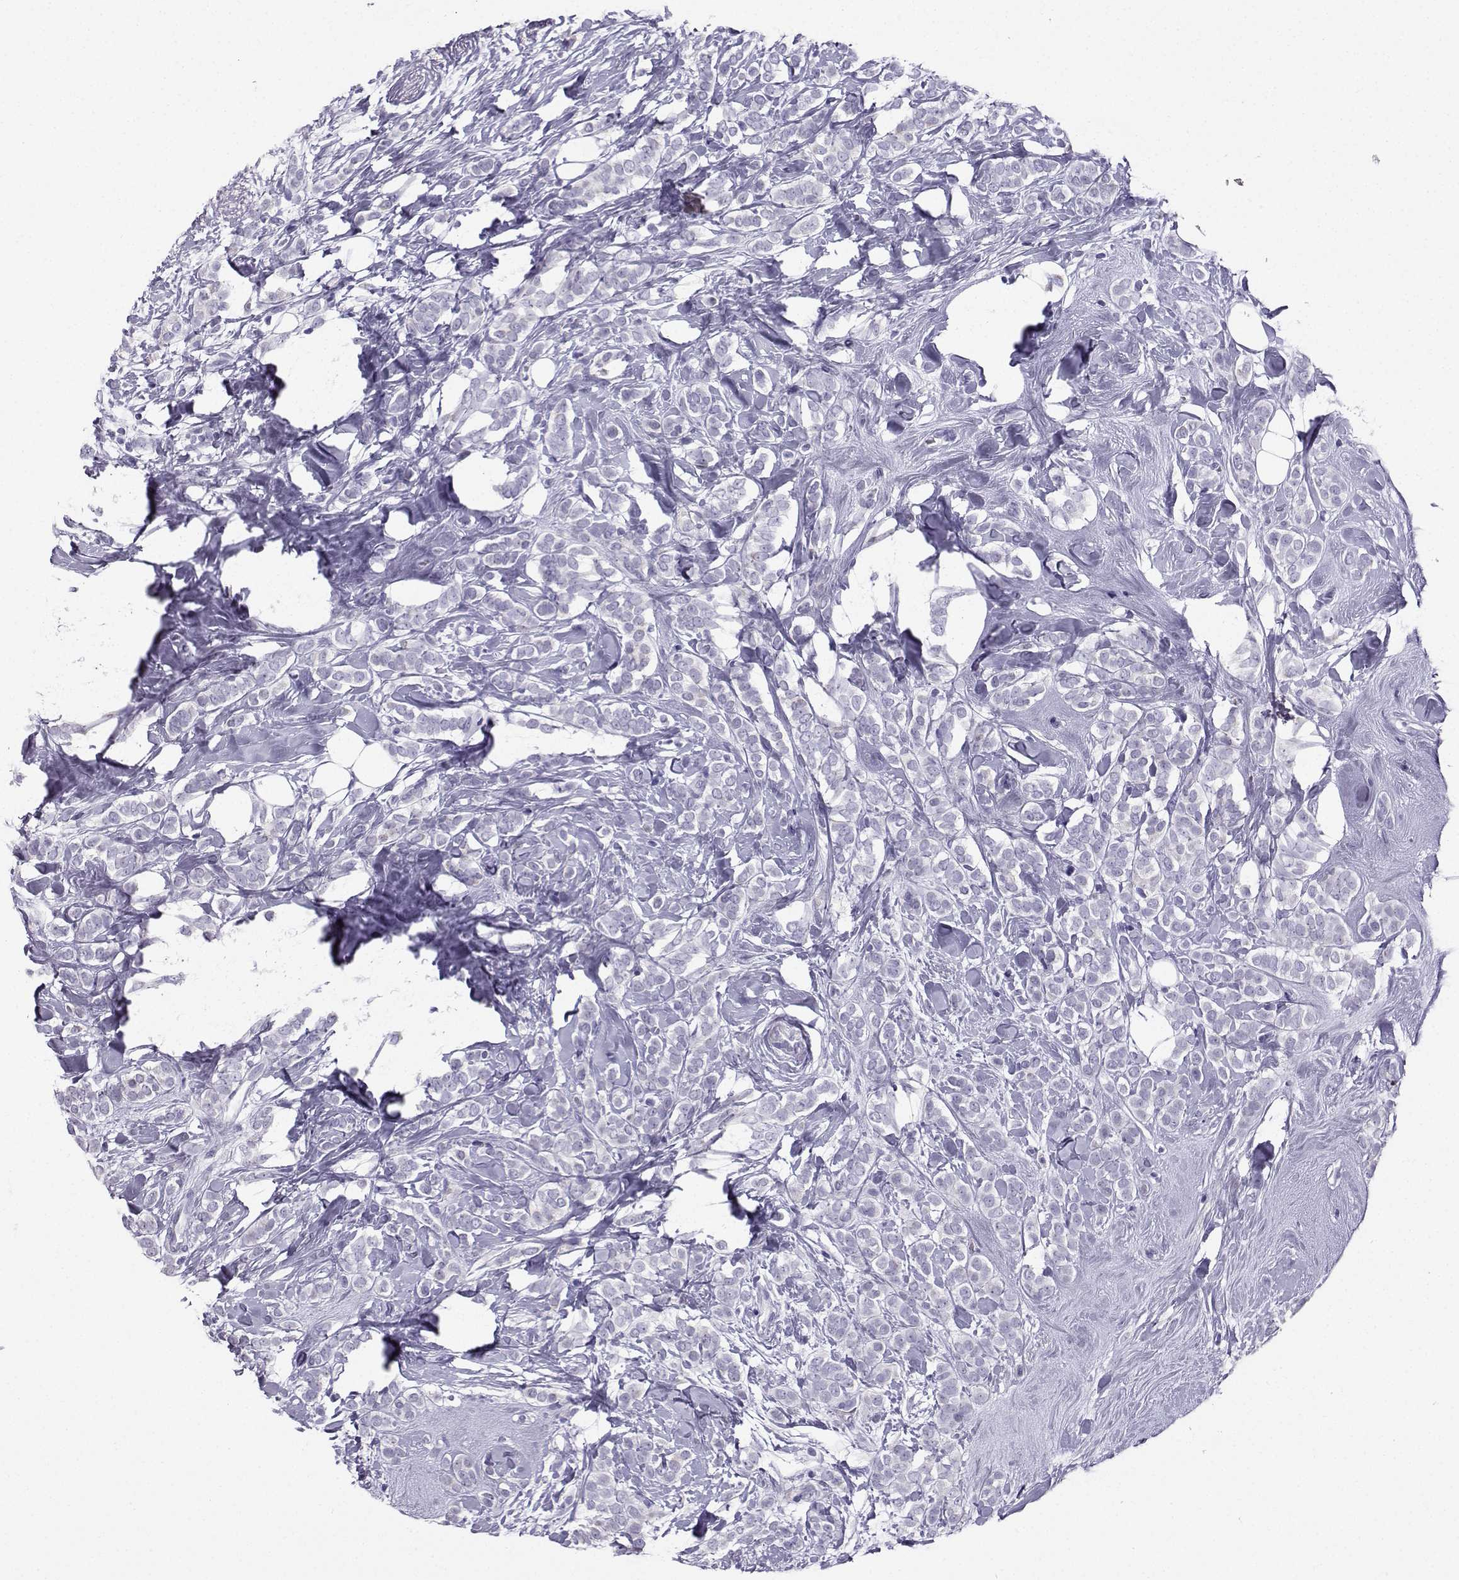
{"staining": {"intensity": "negative", "quantity": "none", "location": "none"}, "tissue": "breast cancer", "cell_type": "Tumor cells", "image_type": "cancer", "snomed": [{"axis": "morphology", "description": "Lobular carcinoma"}, {"axis": "topography", "description": "Breast"}], "caption": "A high-resolution photomicrograph shows immunohistochemistry (IHC) staining of breast lobular carcinoma, which reveals no significant positivity in tumor cells.", "gene": "NEFL", "patient": {"sex": "female", "age": 49}}